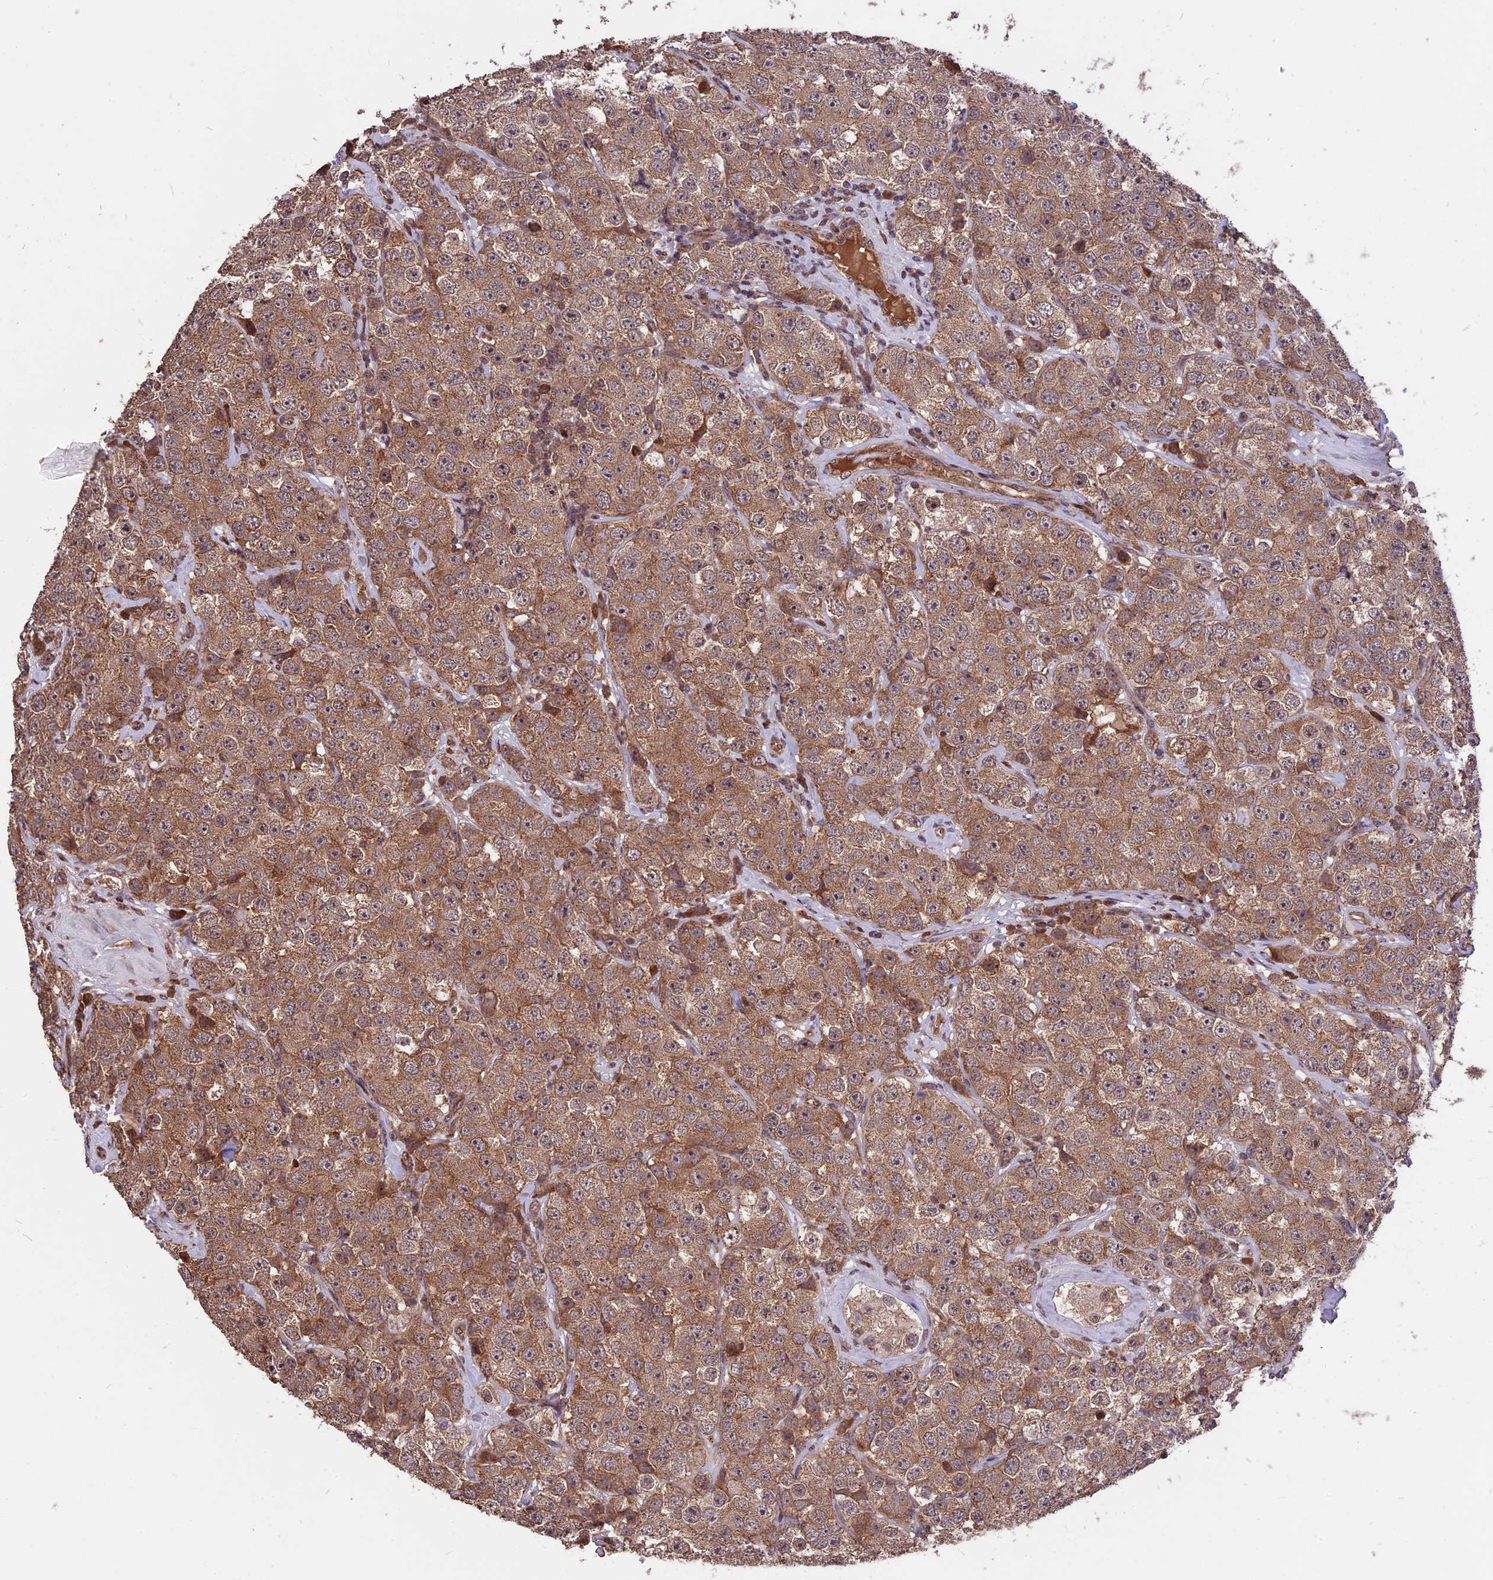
{"staining": {"intensity": "moderate", "quantity": ">75%", "location": "cytoplasmic/membranous"}, "tissue": "testis cancer", "cell_type": "Tumor cells", "image_type": "cancer", "snomed": [{"axis": "morphology", "description": "Seminoma, NOS"}, {"axis": "topography", "description": "Testis"}], "caption": "High-power microscopy captured an immunohistochemistry histopathology image of testis cancer (seminoma), revealing moderate cytoplasmic/membranous positivity in approximately >75% of tumor cells.", "gene": "ZNF598", "patient": {"sex": "male", "age": 28}}